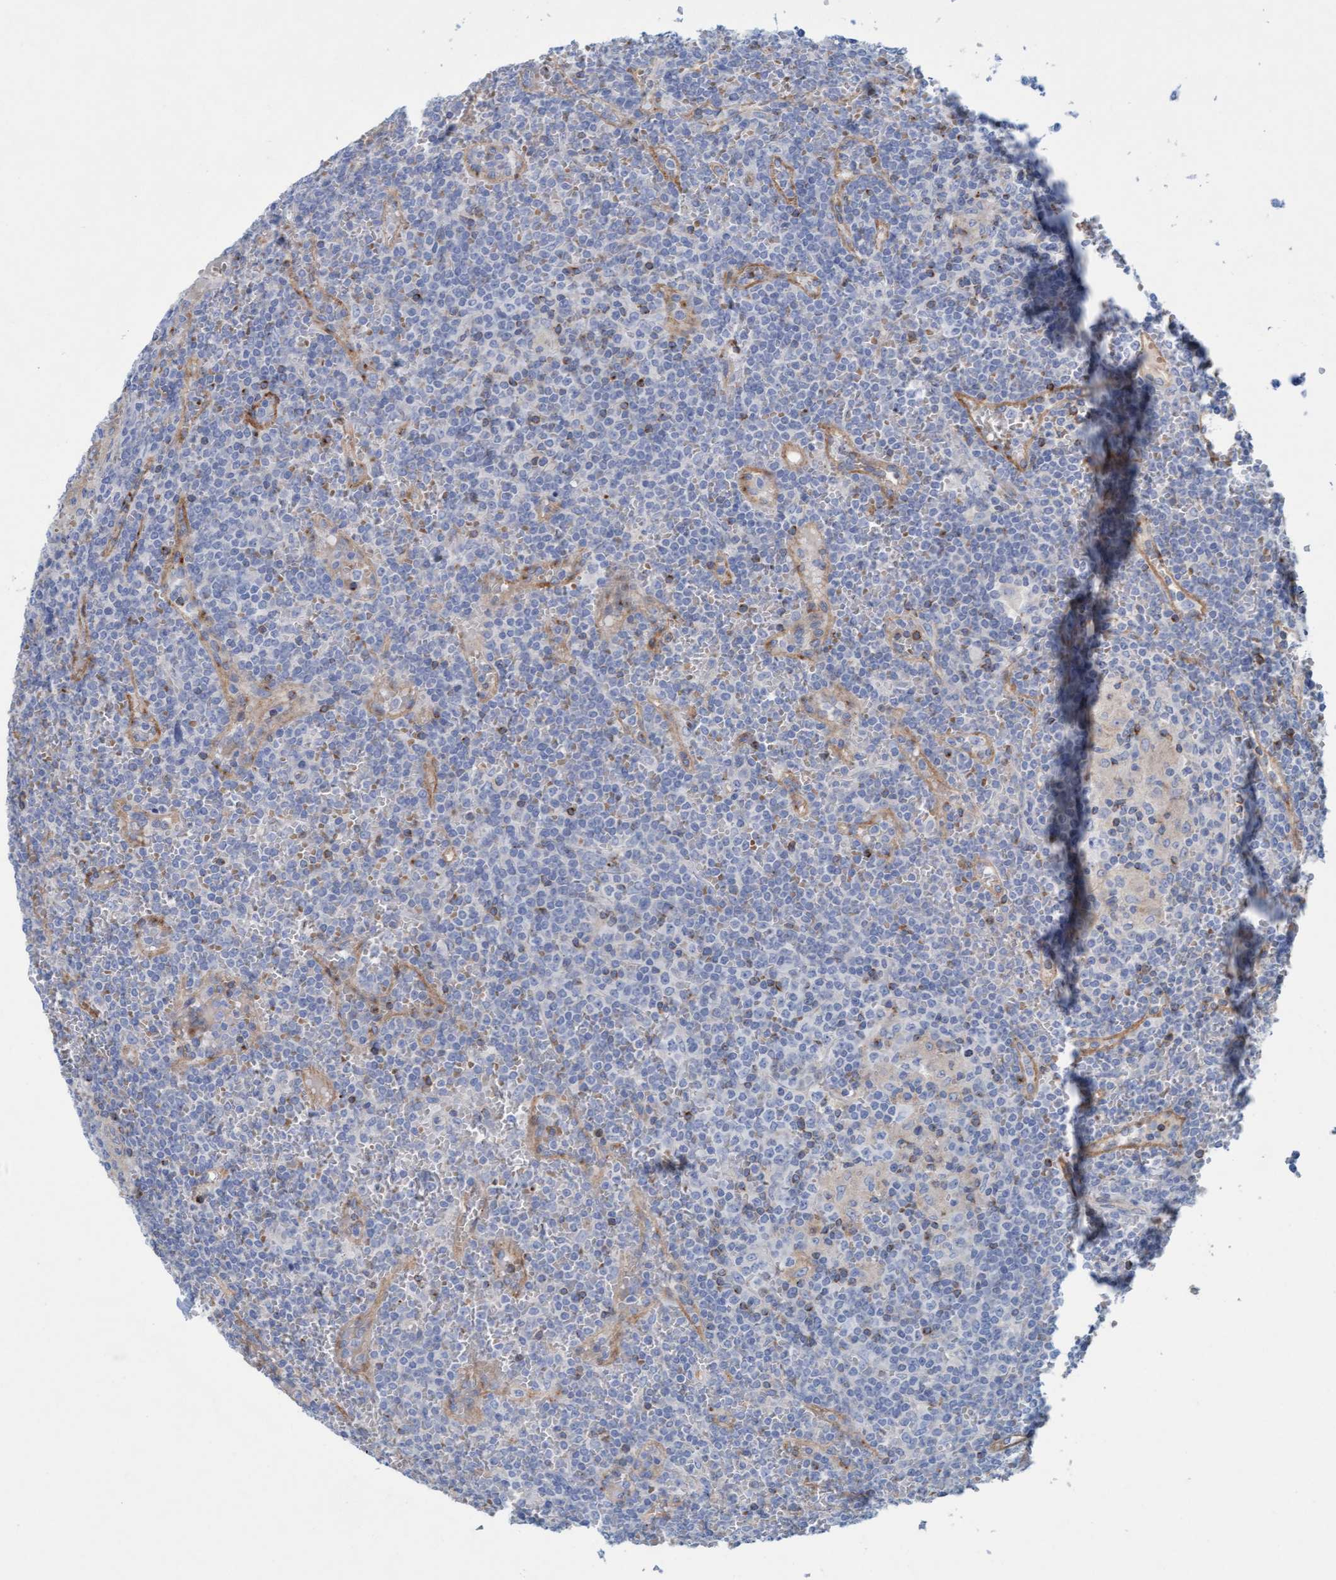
{"staining": {"intensity": "negative", "quantity": "none", "location": "none"}, "tissue": "lymphoma", "cell_type": "Tumor cells", "image_type": "cancer", "snomed": [{"axis": "morphology", "description": "Malignant lymphoma, non-Hodgkin's type, Low grade"}, {"axis": "topography", "description": "Spleen"}], "caption": "DAB immunohistochemical staining of human lymphoma shows no significant expression in tumor cells. (DAB IHC with hematoxylin counter stain).", "gene": "SIGIRR", "patient": {"sex": "female", "age": 19}}